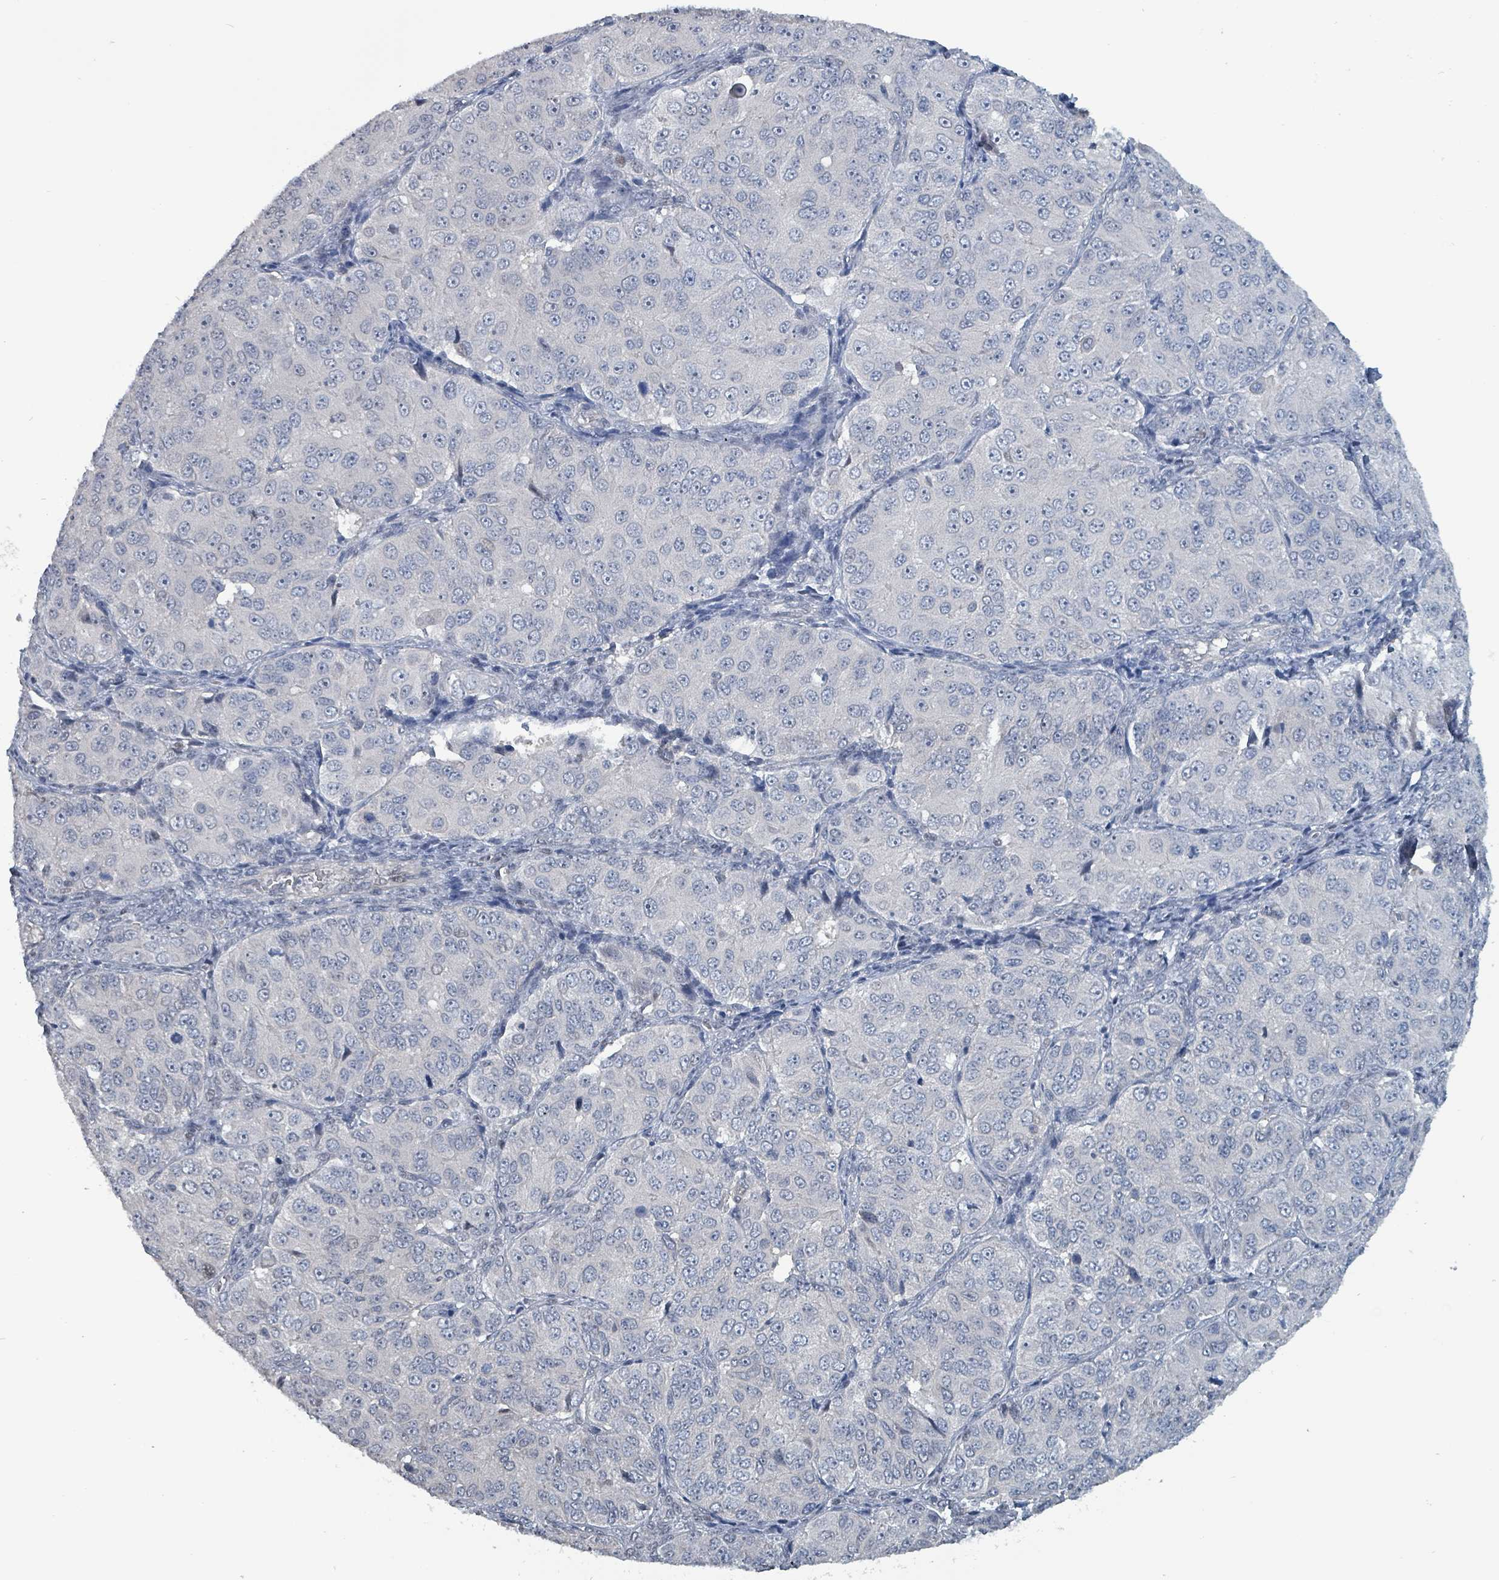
{"staining": {"intensity": "negative", "quantity": "none", "location": "none"}, "tissue": "ovarian cancer", "cell_type": "Tumor cells", "image_type": "cancer", "snomed": [{"axis": "morphology", "description": "Carcinoma, endometroid"}, {"axis": "topography", "description": "Ovary"}], "caption": "Immunohistochemistry (IHC) image of human ovarian cancer stained for a protein (brown), which reveals no positivity in tumor cells. (DAB (3,3'-diaminobenzidine) IHC, high magnification).", "gene": "BIVM", "patient": {"sex": "female", "age": 51}}